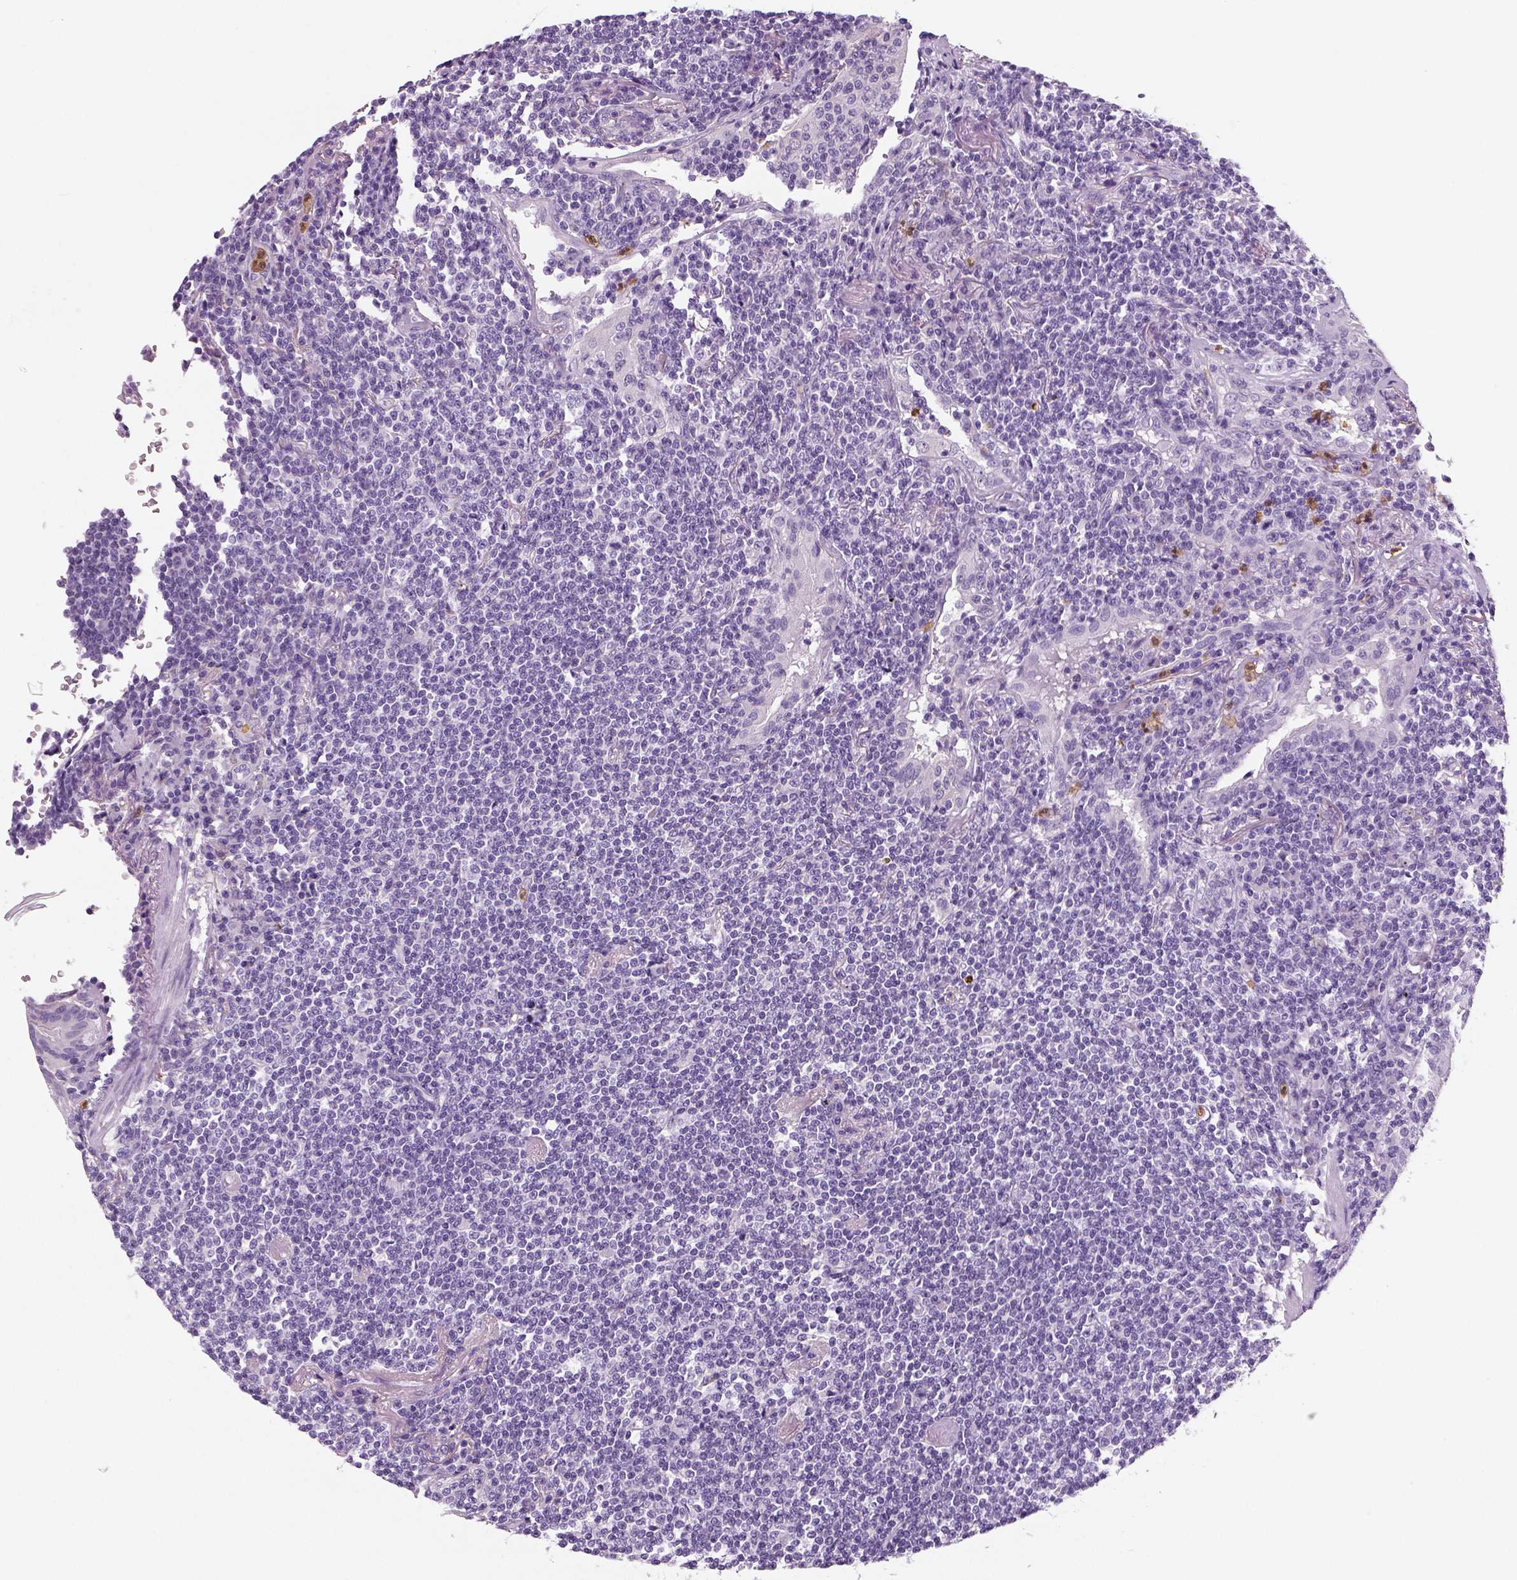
{"staining": {"intensity": "negative", "quantity": "none", "location": "none"}, "tissue": "lymphoma", "cell_type": "Tumor cells", "image_type": "cancer", "snomed": [{"axis": "morphology", "description": "Malignant lymphoma, non-Hodgkin's type, Low grade"}, {"axis": "topography", "description": "Lung"}], "caption": "The immunohistochemistry (IHC) micrograph has no significant expression in tumor cells of lymphoma tissue.", "gene": "NECAB2", "patient": {"sex": "female", "age": 71}}